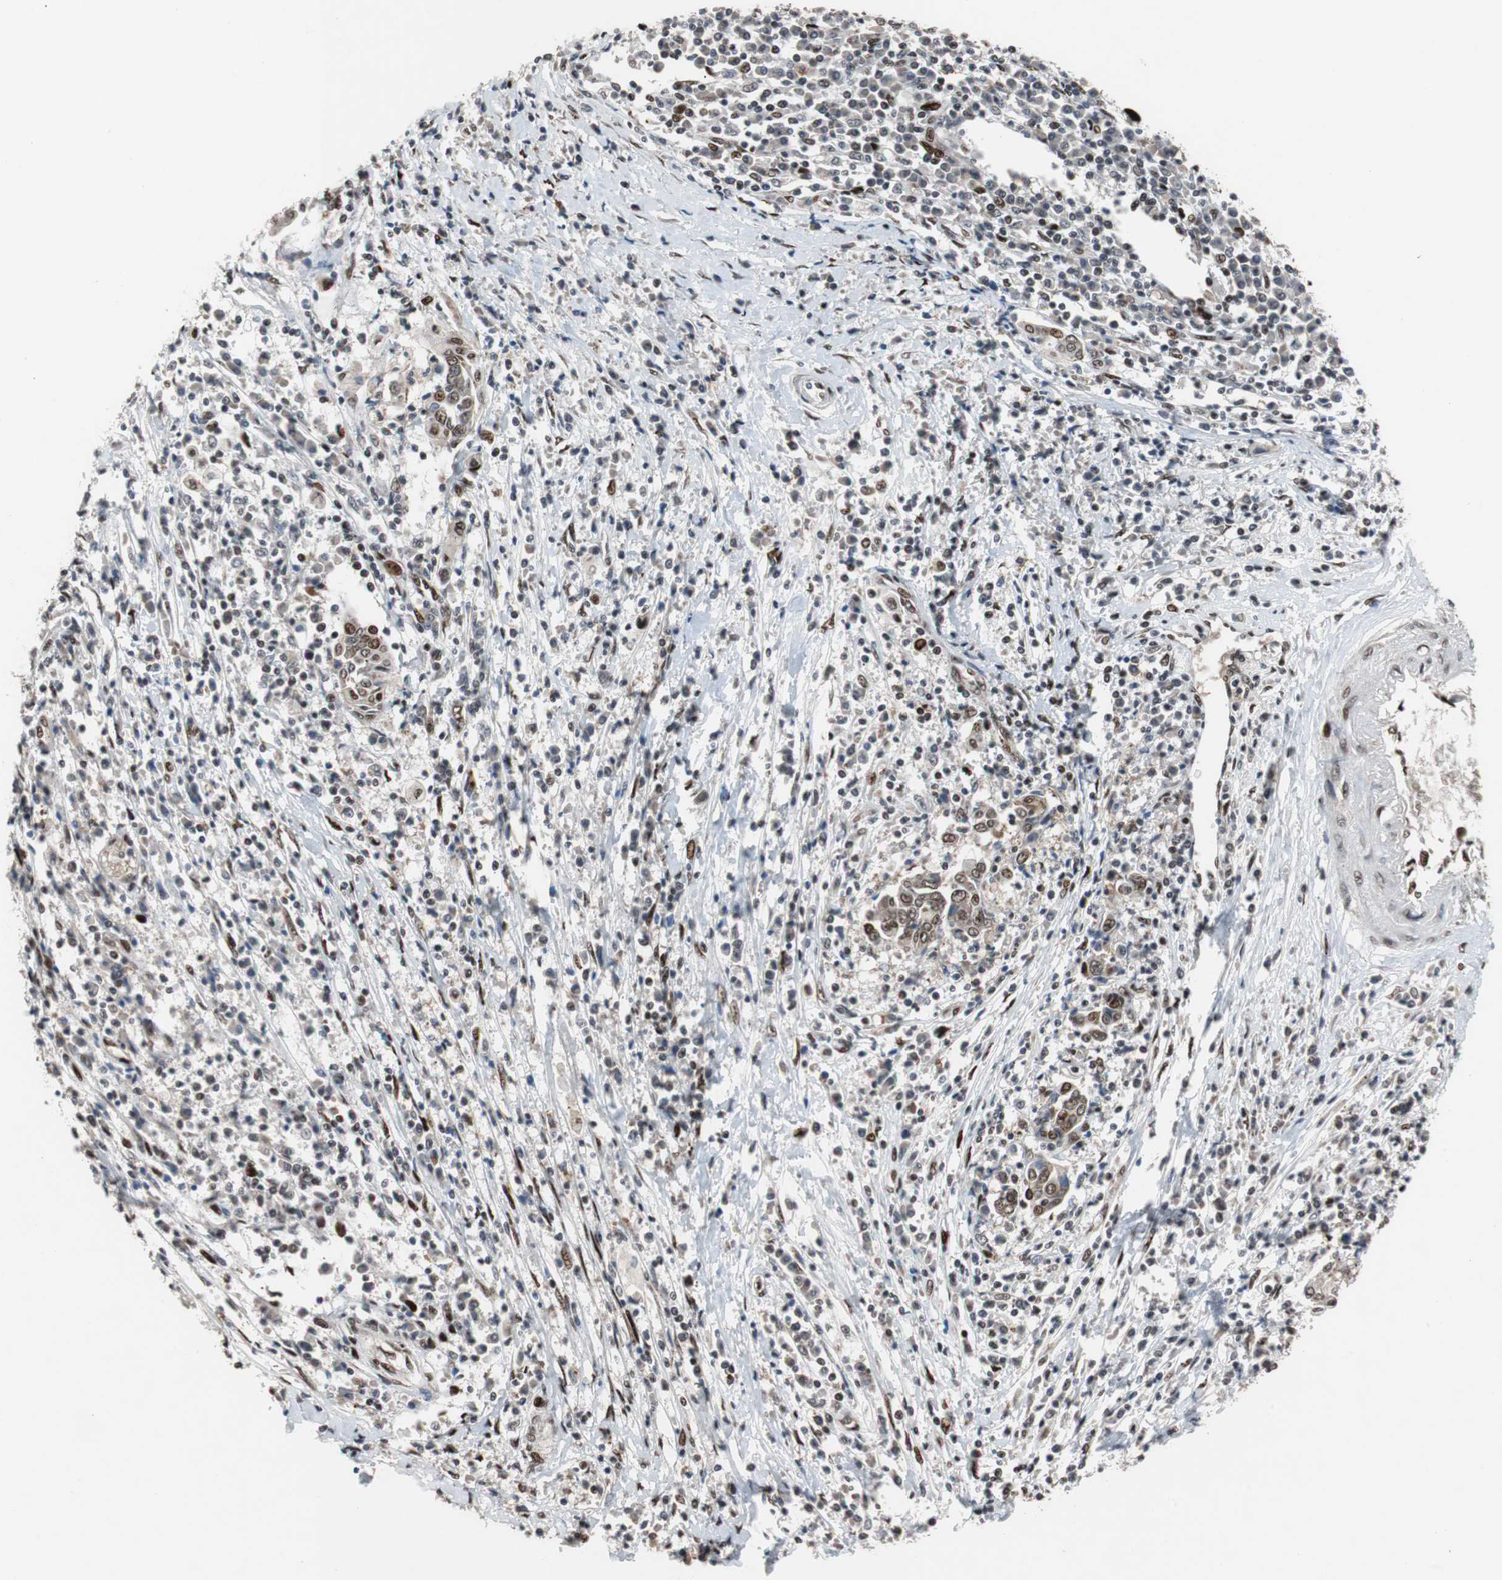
{"staining": {"intensity": "moderate", "quantity": ">75%", "location": "nuclear"}, "tissue": "cervical cancer", "cell_type": "Tumor cells", "image_type": "cancer", "snomed": [{"axis": "morphology", "description": "Squamous cell carcinoma, NOS"}, {"axis": "topography", "description": "Cervix"}], "caption": "Cervical cancer (squamous cell carcinoma) tissue demonstrates moderate nuclear positivity in about >75% of tumor cells The staining was performed using DAB (3,3'-diaminobenzidine), with brown indicating positive protein expression. Nuclei are stained blue with hematoxylin.", "gene": "NBL1", "patient": {"sex": "female", "age": 40}}